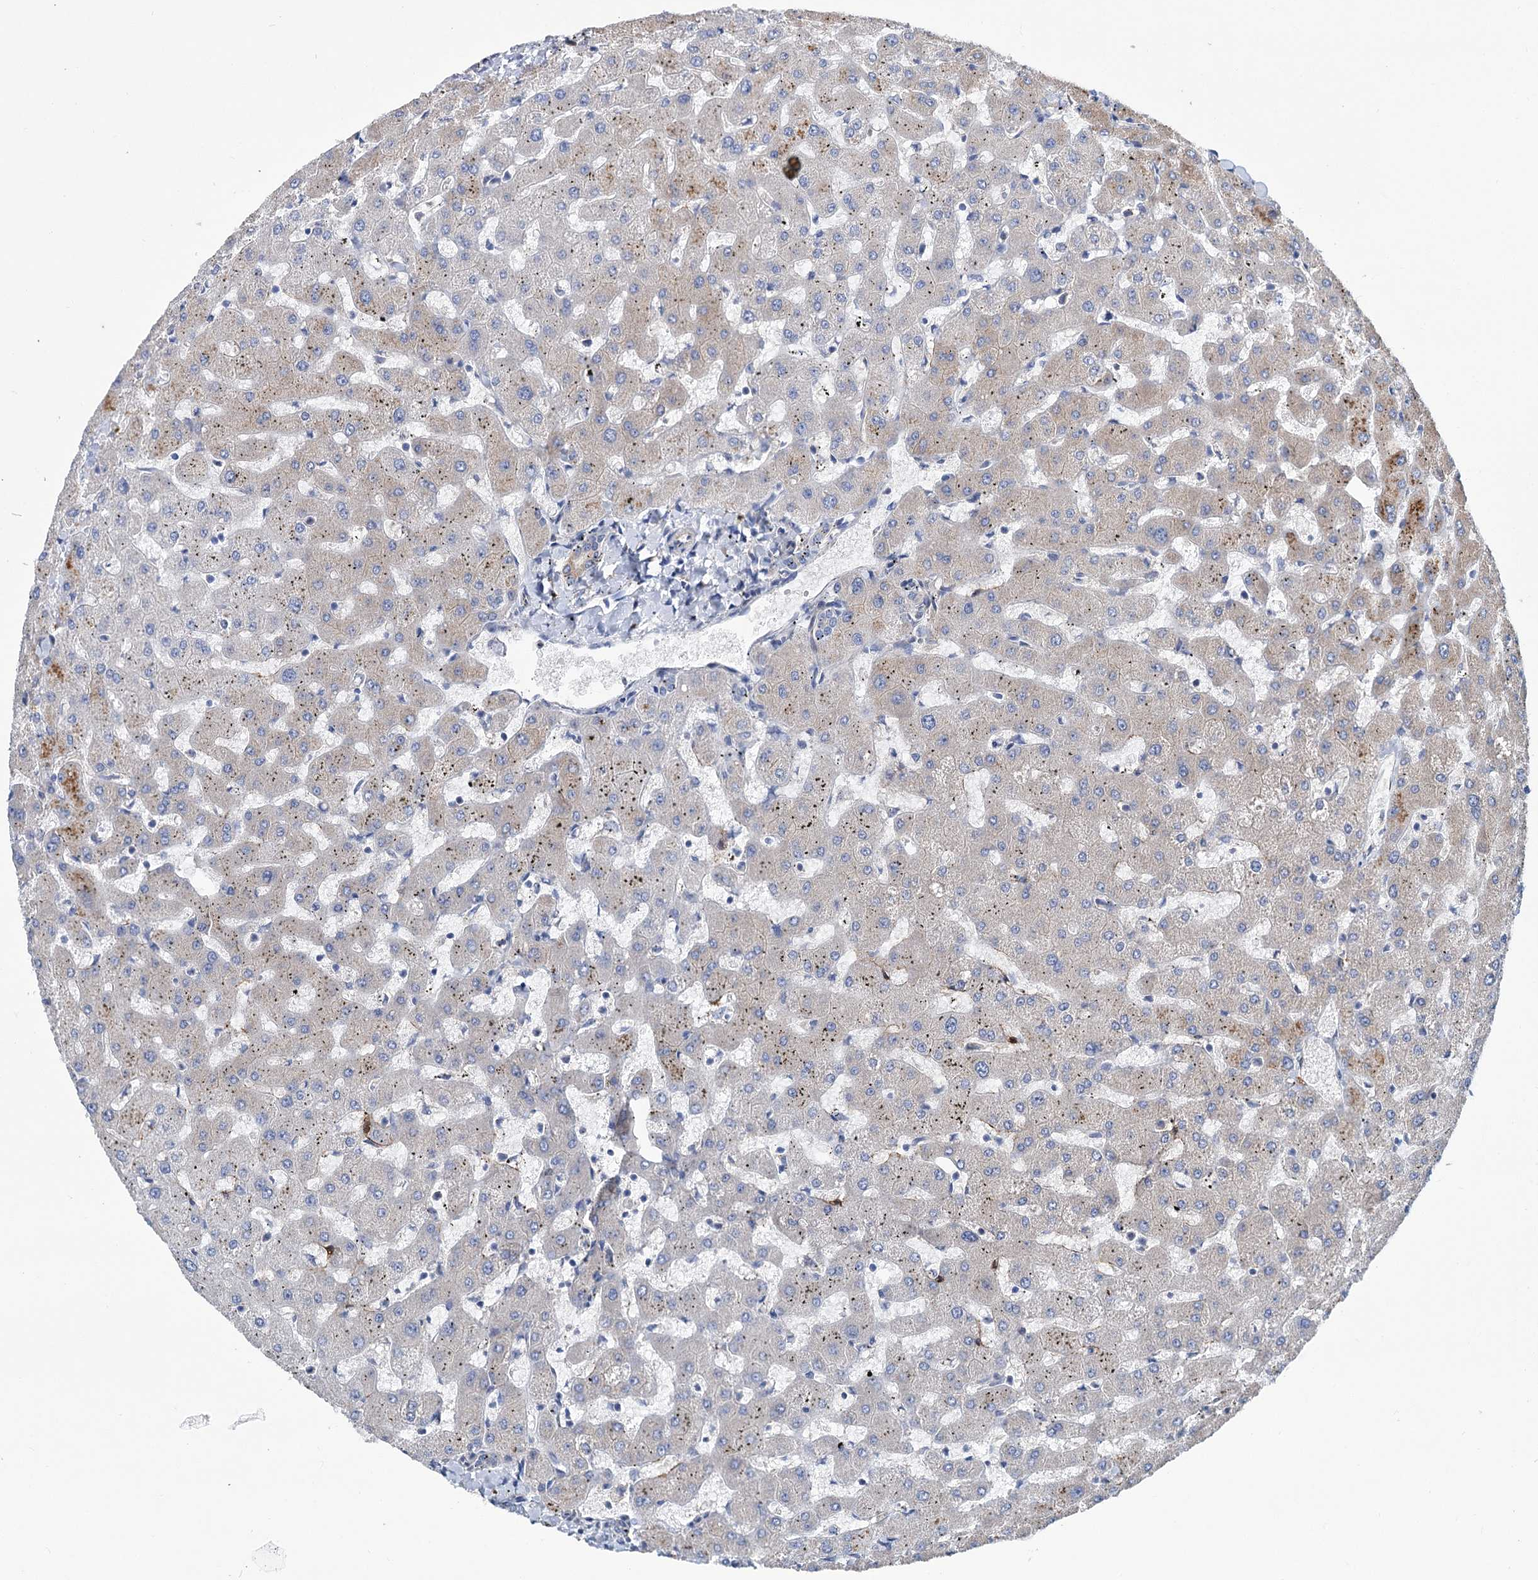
{"staining": {"intensity": "negative", "quantity": "none", "location": "none"}, "tissue": "liver", "cell_type": "Cholangiocytes", "image_type": "normal", "snomed": [{"axis": "morphology", "description": "Normal tissue, NOS"}, {"axis": "topography", "description": "Liver"}], "caption": "DAB (3,3'-diaminobenzidine) immunohistochemical staining of unremarkable human liver shows no significant expression in cholangiocytes. (DAB (3,3'-diaminobenzidine) immunohistochemistry (IHC) visualized using brightfield microscopy, high magnification).", "gene": "TRIM55", "patient": {"sex": "female", "age": 63}}